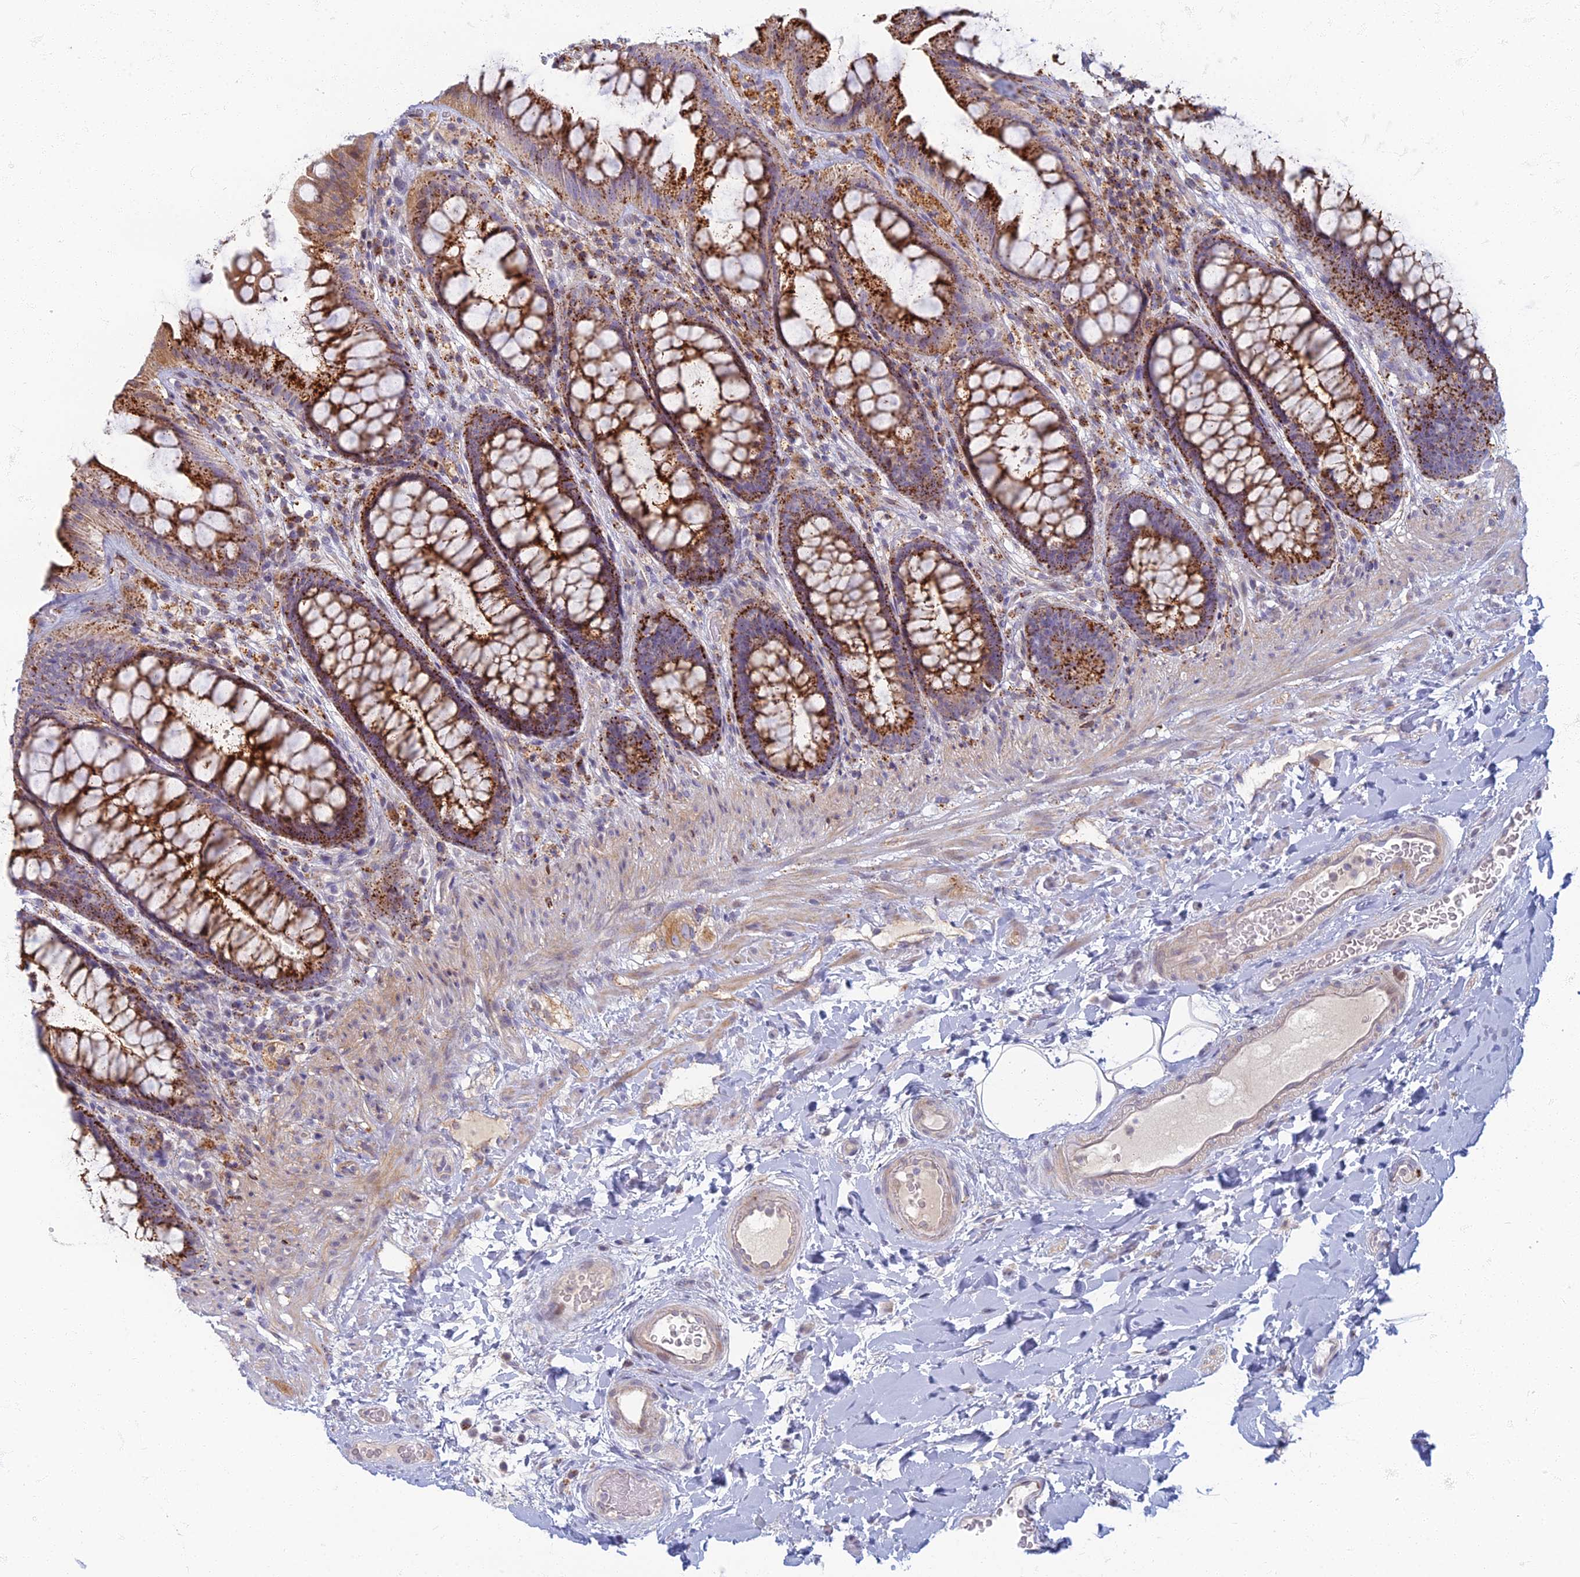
{"staining": {"intensity": "strong", "quantity": ">75%", "location": "cytoplasmic/membranous"}, "tissue": "rectum", "cell_type": "Glandular cells", "image_type": "normal", "snomed": [{"axis": "morphology", "description": "Normal tissue, NOS"}, {"axis": "topography", "description": "Rectum"}], "caption": "Immunohistochemical staining of benign rectum demonstrates strong cytoplasmic/membranous protein staining in approximately >75% of glandular cells.", "gene": "CHMP4B", "patient": {"sex": "female", "age": 46}}